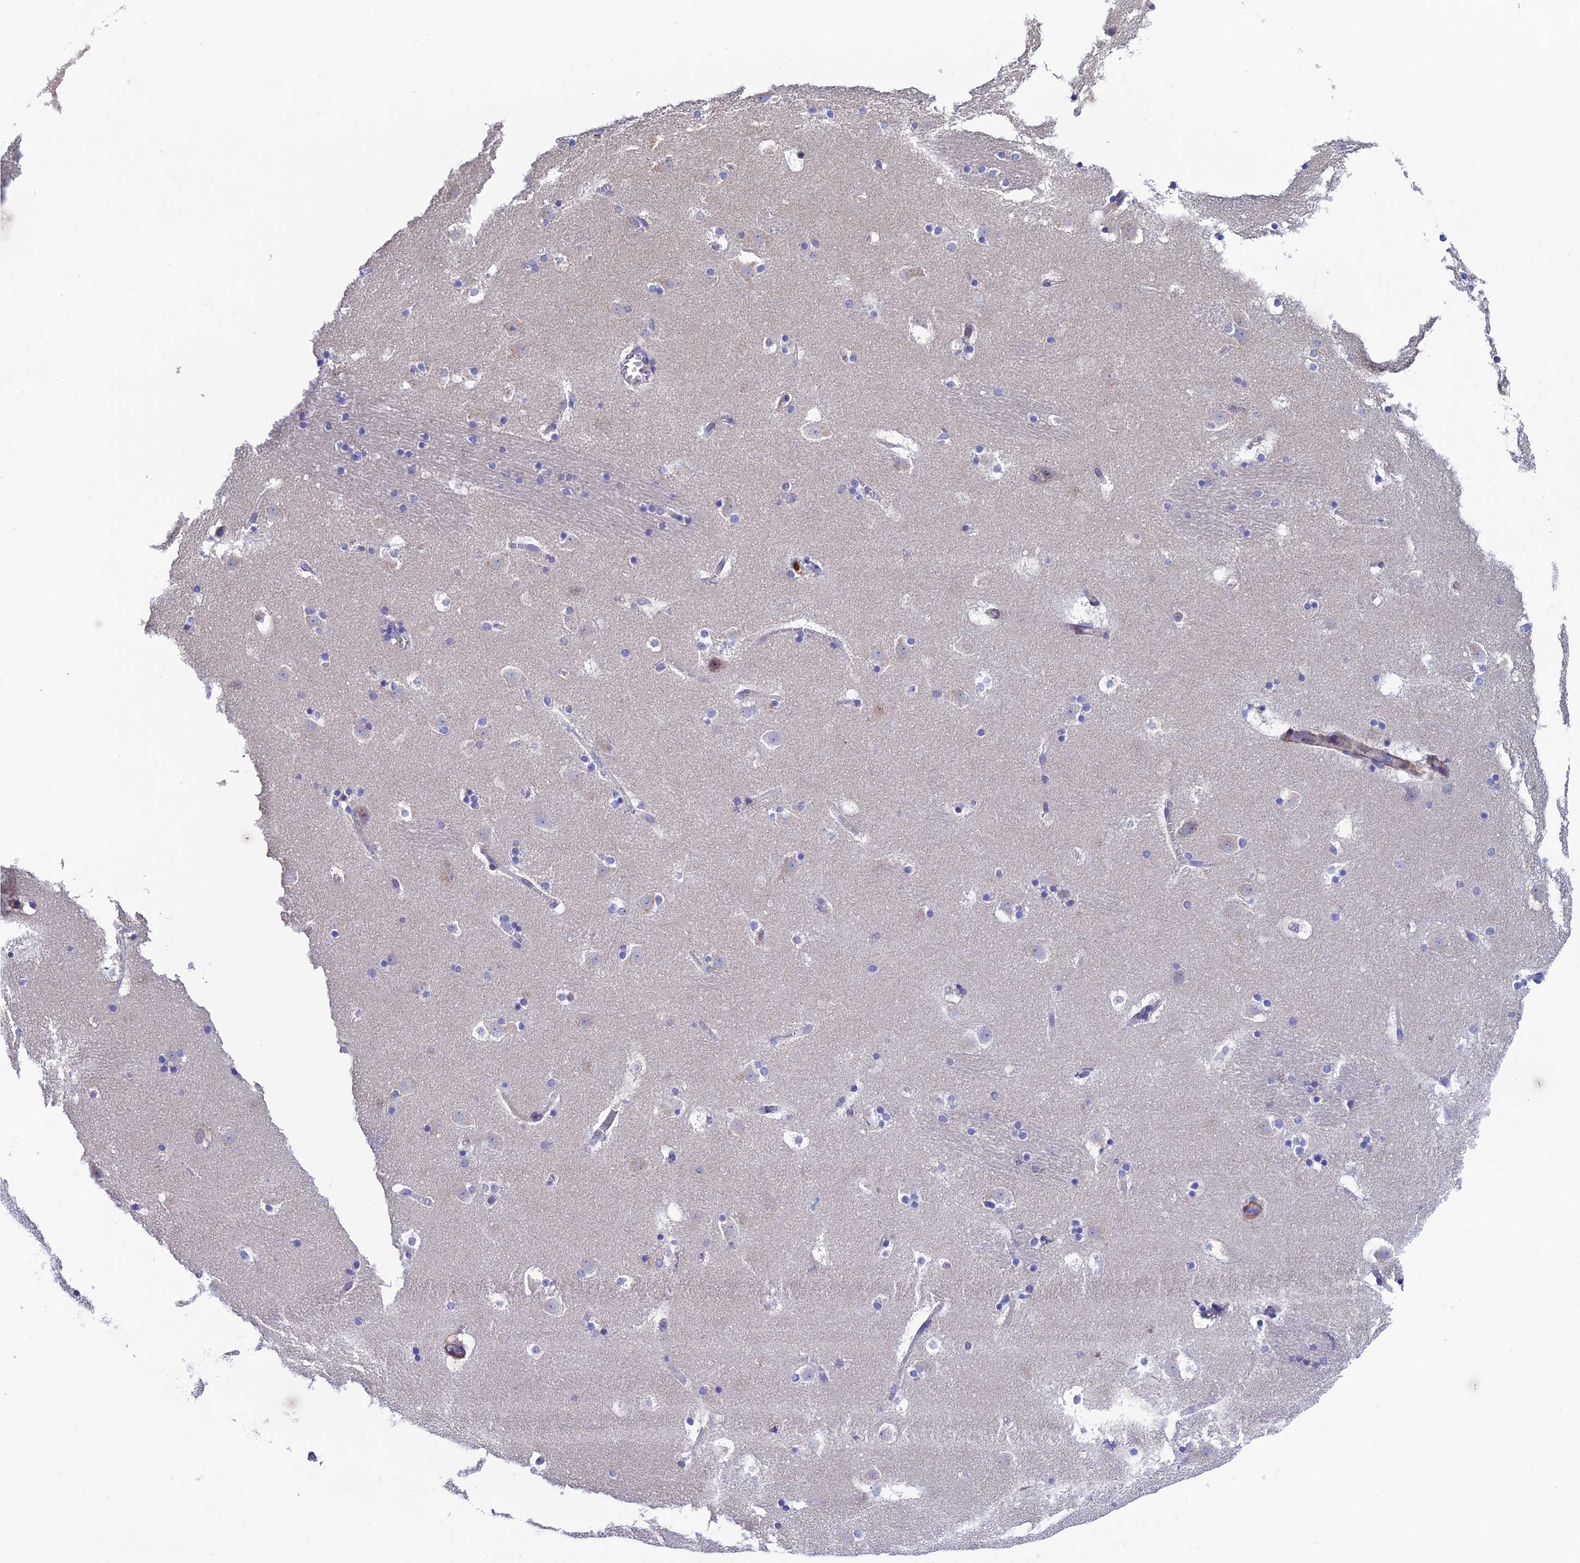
{"staining": {"intensity": "negative", "quantity": "none", "location": "none"}, "tissue": "caudate", "cell_type": "Glial cells", "image_type": "normal", "snomed": [{"axis": "morphology", "description": "Normal tissue, NOS"}, {"axis": "topography", "description": "Lateral ventricle wall"}], "caption": "High magnification brightfield microscopy of unremarkable caudate stained with DAB (brown) and counterstained with hematoxylin (blue): glial cells show no significant expression. (DAB (3,3'-diaminobenzidine) immunohistochemistry (IHC) with hematoxylin counter stain).", "gene": "FAM178B", "patient": {"sex": "male", "age": 45}}